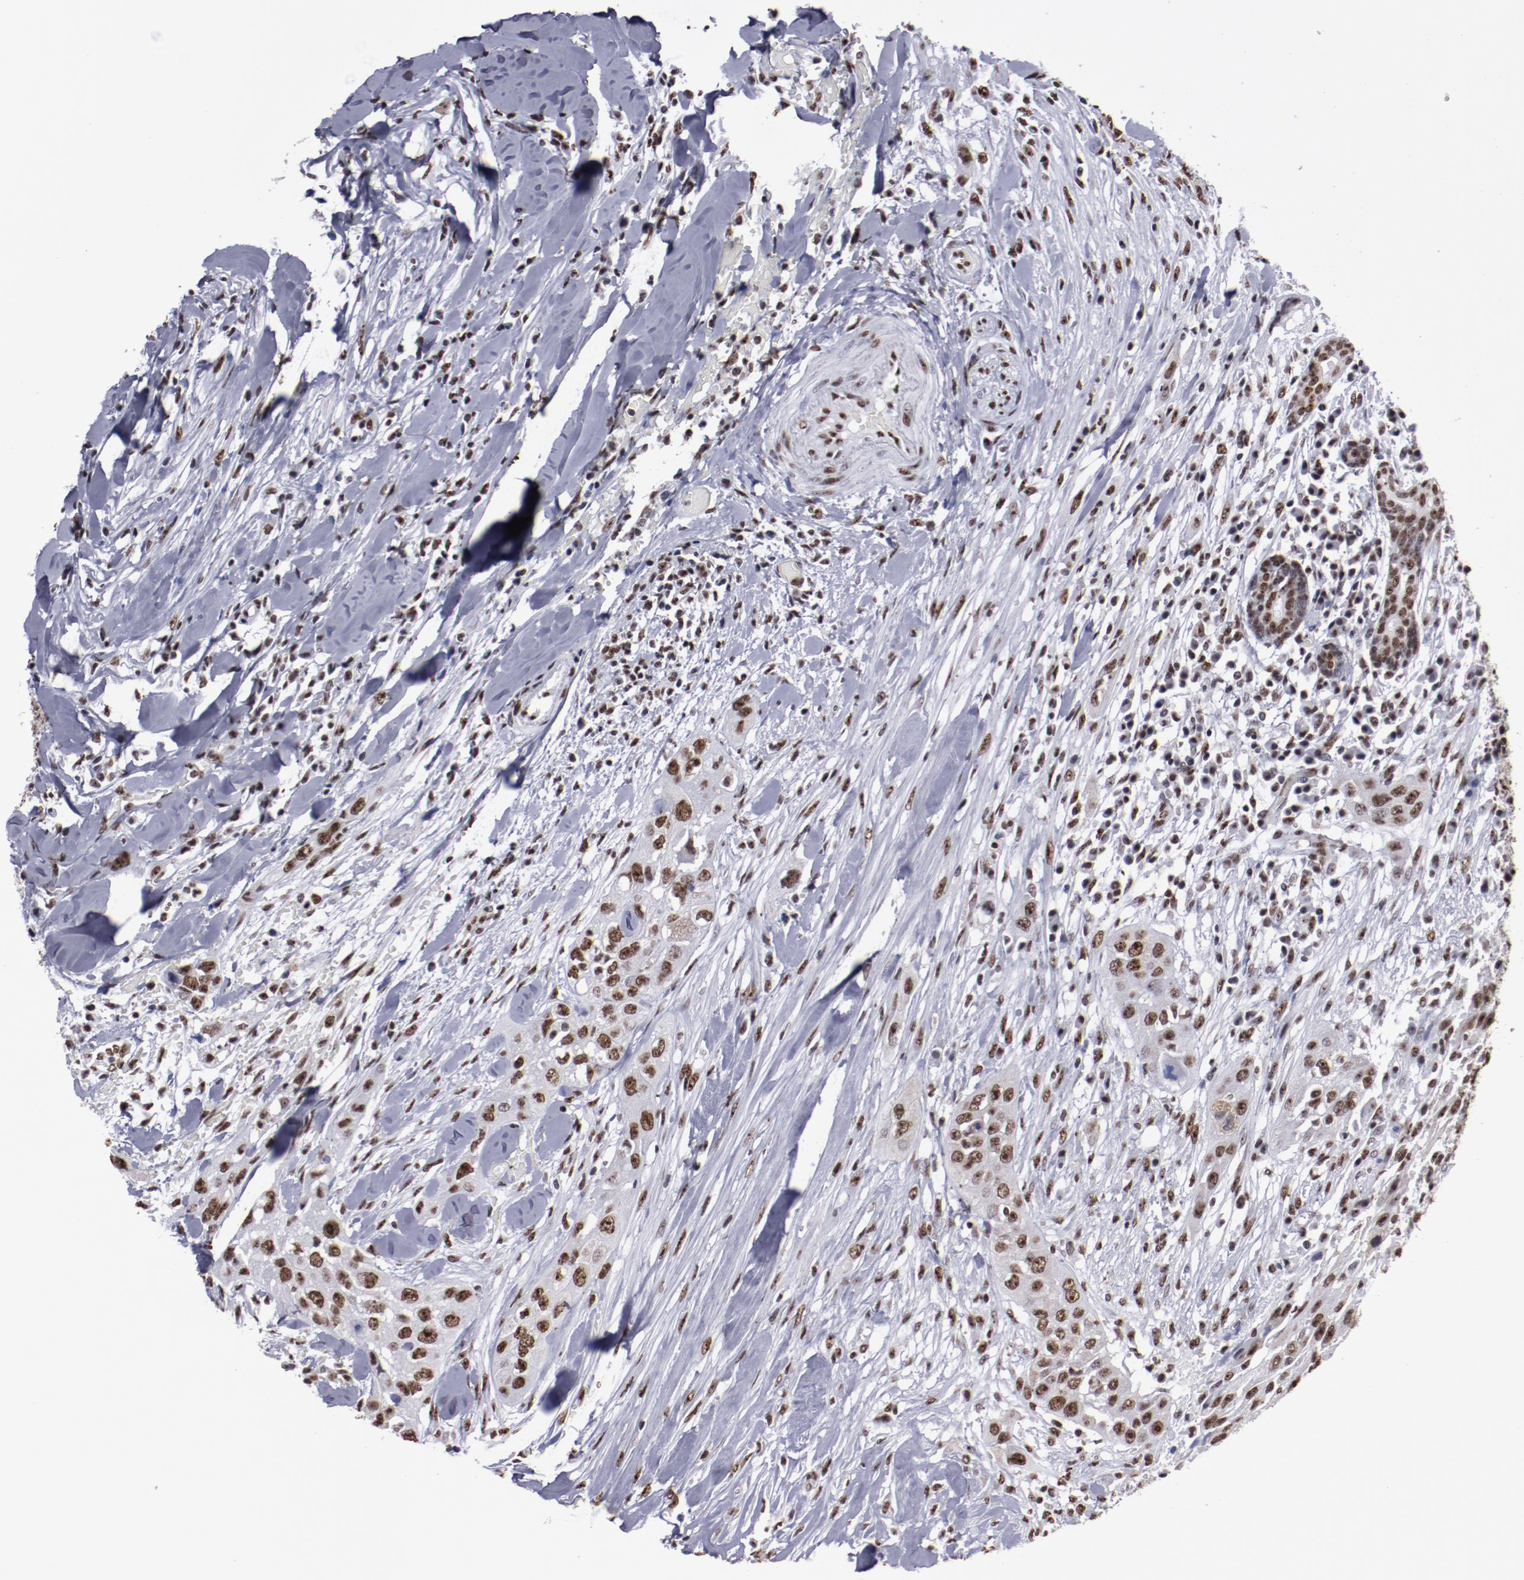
{"staining": {"intensity": "strong", "quantity": ">75%", "location": "nuclear"}, "tissue": "head and neck cancer", "cell_type": "Tumor cells", "image_type": "cancer", "snomed": [{"axis": "morphology", "description": "Neoplasm, malignant, NOS"}, {"axis": "topography", "description": "Salivary gland"}, {"axis": "topography", "description": "Head-Neck"}], "caption": "Head and neck malignant neoplasm was stained to show a protein in brown. There is high levels of strong nuclear positivity in approximately >75% of tumor cells. (Brightfield microscopy of DAB IHC at high magnification).", "gene": "HNRNPA2B1", "patient": {"sex": "male", "age": 43}}